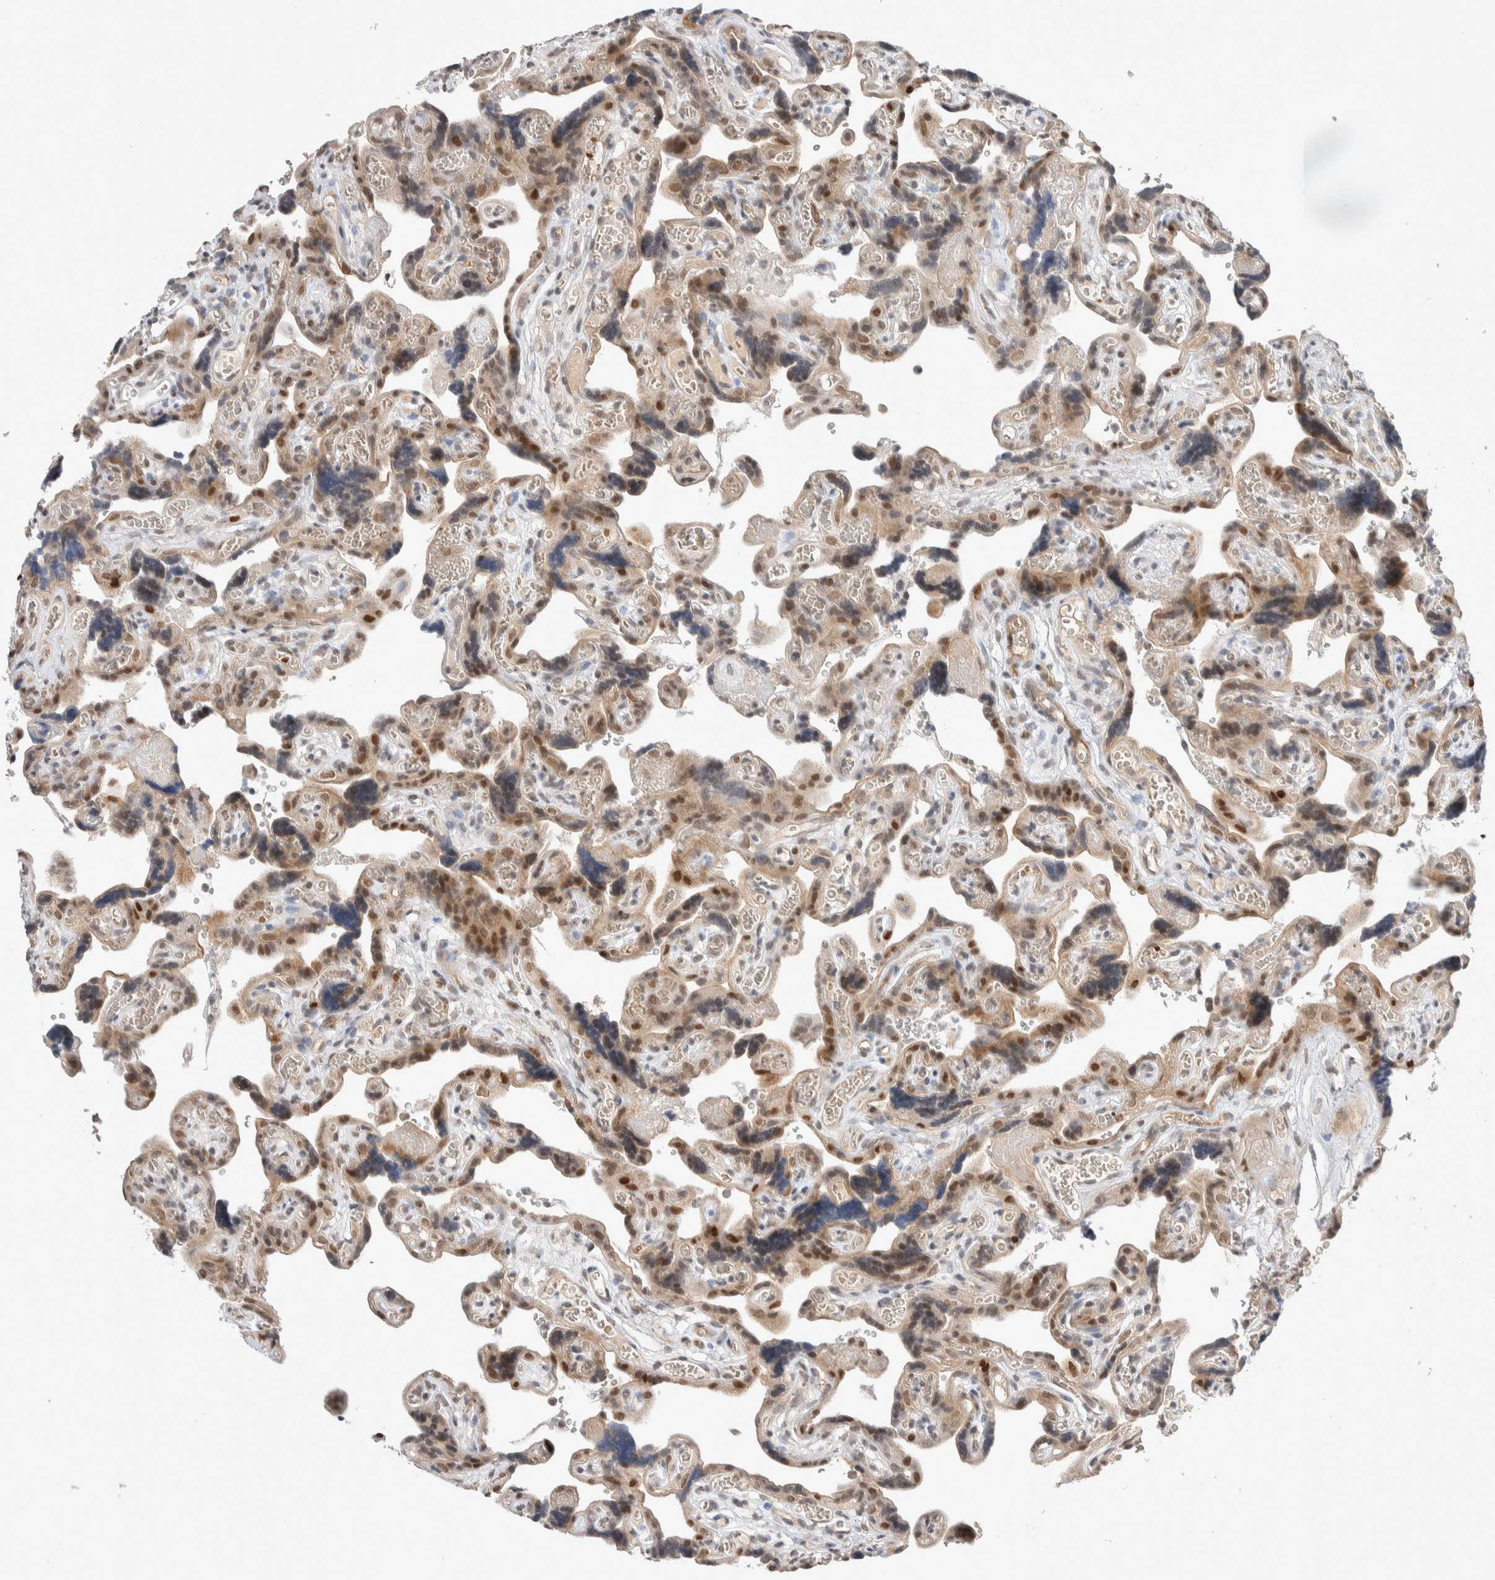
{"staining": {"intensity": "moderate", "quantity": ">75%", "location": "cytoplasmic/membranous,nuclear"}, "tissue": "placenta", "cell_type": "Trophoblastic cells", "image_type": "normal", "snomed": [{"axis": "morphology", "description": "Normal tissue, NOS"}, {"axis": "topography", "description": "Placenta"}], "caption": "Immunohistochemistry (IHC) of unremarkable placenta reveals medium levels of moderate cytoplasmic/membranous,nuclear staining in about >75% of trophoblastic cells.", "gene": "ZNF704", "patient": {"sex": "female", "age": 30}}